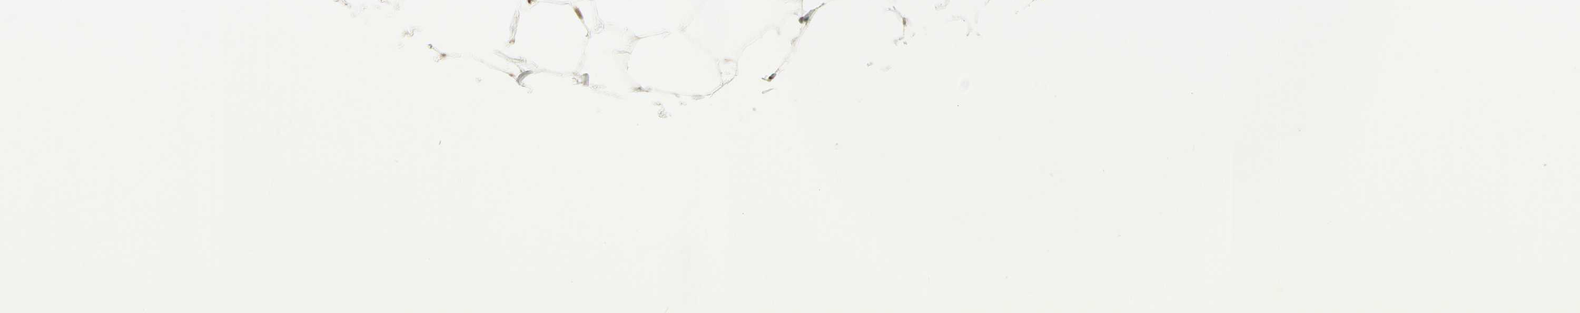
{"staining": {"intensity": "moderate", "quantity": ">75%", "location": "nuclear"}, "tissue": "adipose tissue", "cell_type": "Adipocytes", "image_type": "normal", "snomed": [{"axis": "morphology", "description": "Normal tissue, NOS"}, {"axis": "topography", "description": "Breast"}, {"axis": "topography", "description": "Adipose tissue"}], "caption": "This histopathology image demonstrates immunohistochemistry (IHC) staining of normal adipose tissue, with medium moderate nuclear staining in approximately >75% of adipocytes.", "gene": "CBX1", "patient": {"sex": "female", "age": 25}}